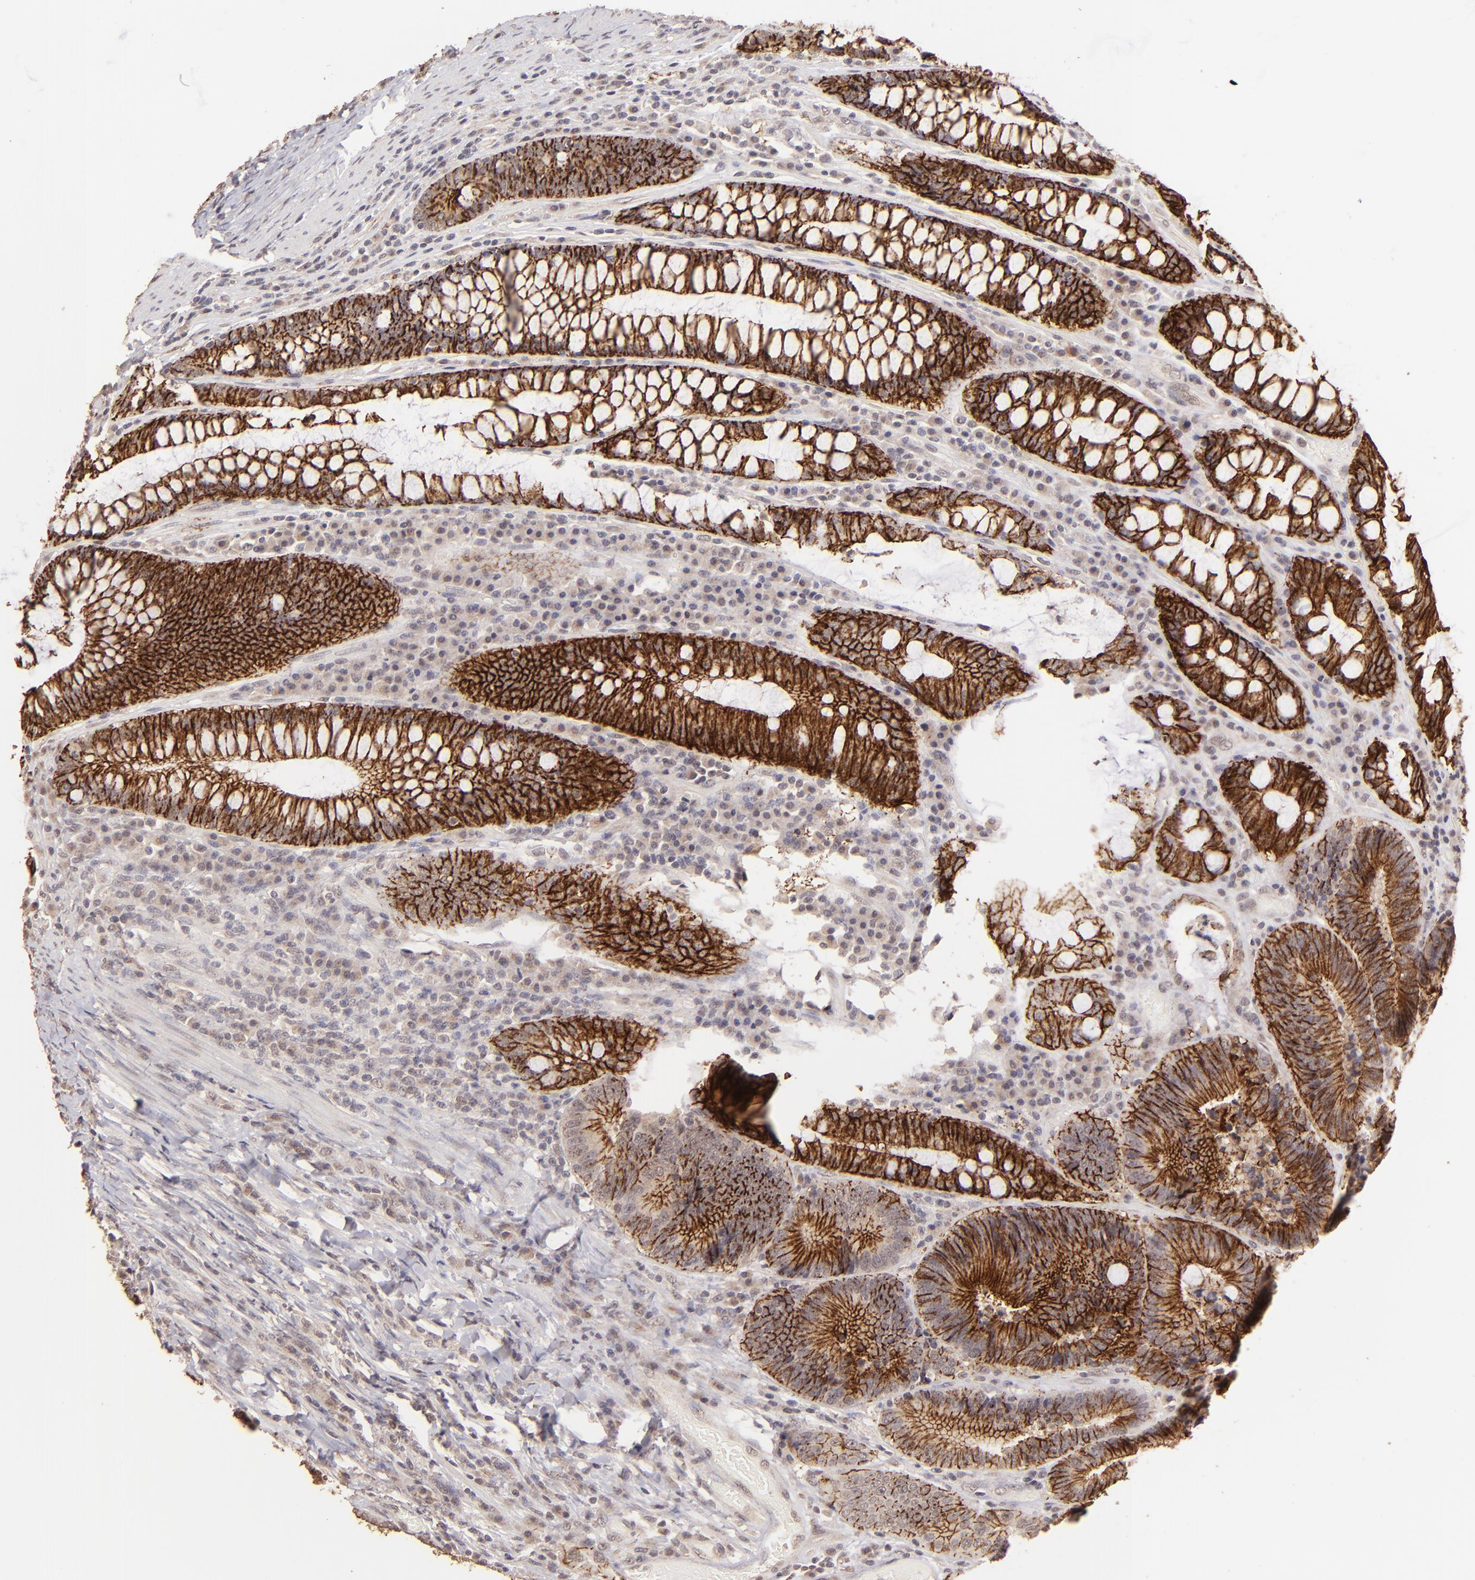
{"staining": {"intensity": "moderate", "quantity": ">75%", "location": "cytoplasmic/membranous"}, "tissue": "colorectal cancer", "cell_type": "Tumor cells", "image_type": "cancer", "snomed": [{"axis": "morphology", "description": "Normal tissue, NOS"}, {"axis": "morphology", "description": "Adenocarcinoma, NOS"}, {"axis": "topography", "description": "Colon"}], "caption": "IHC of colorectal adenocarcinoma displays medium levels of moderate cytoplasmic/membranous positivity in about >75% of tumor cells. (Stains: DAB (3,3'-diaminobenzidine) in brown, nuclei in blue, Microscopy: brightfield microscopy at high magnification).", "gene": "CLDN1", "patient": {"sex": "female", "age": 78}}